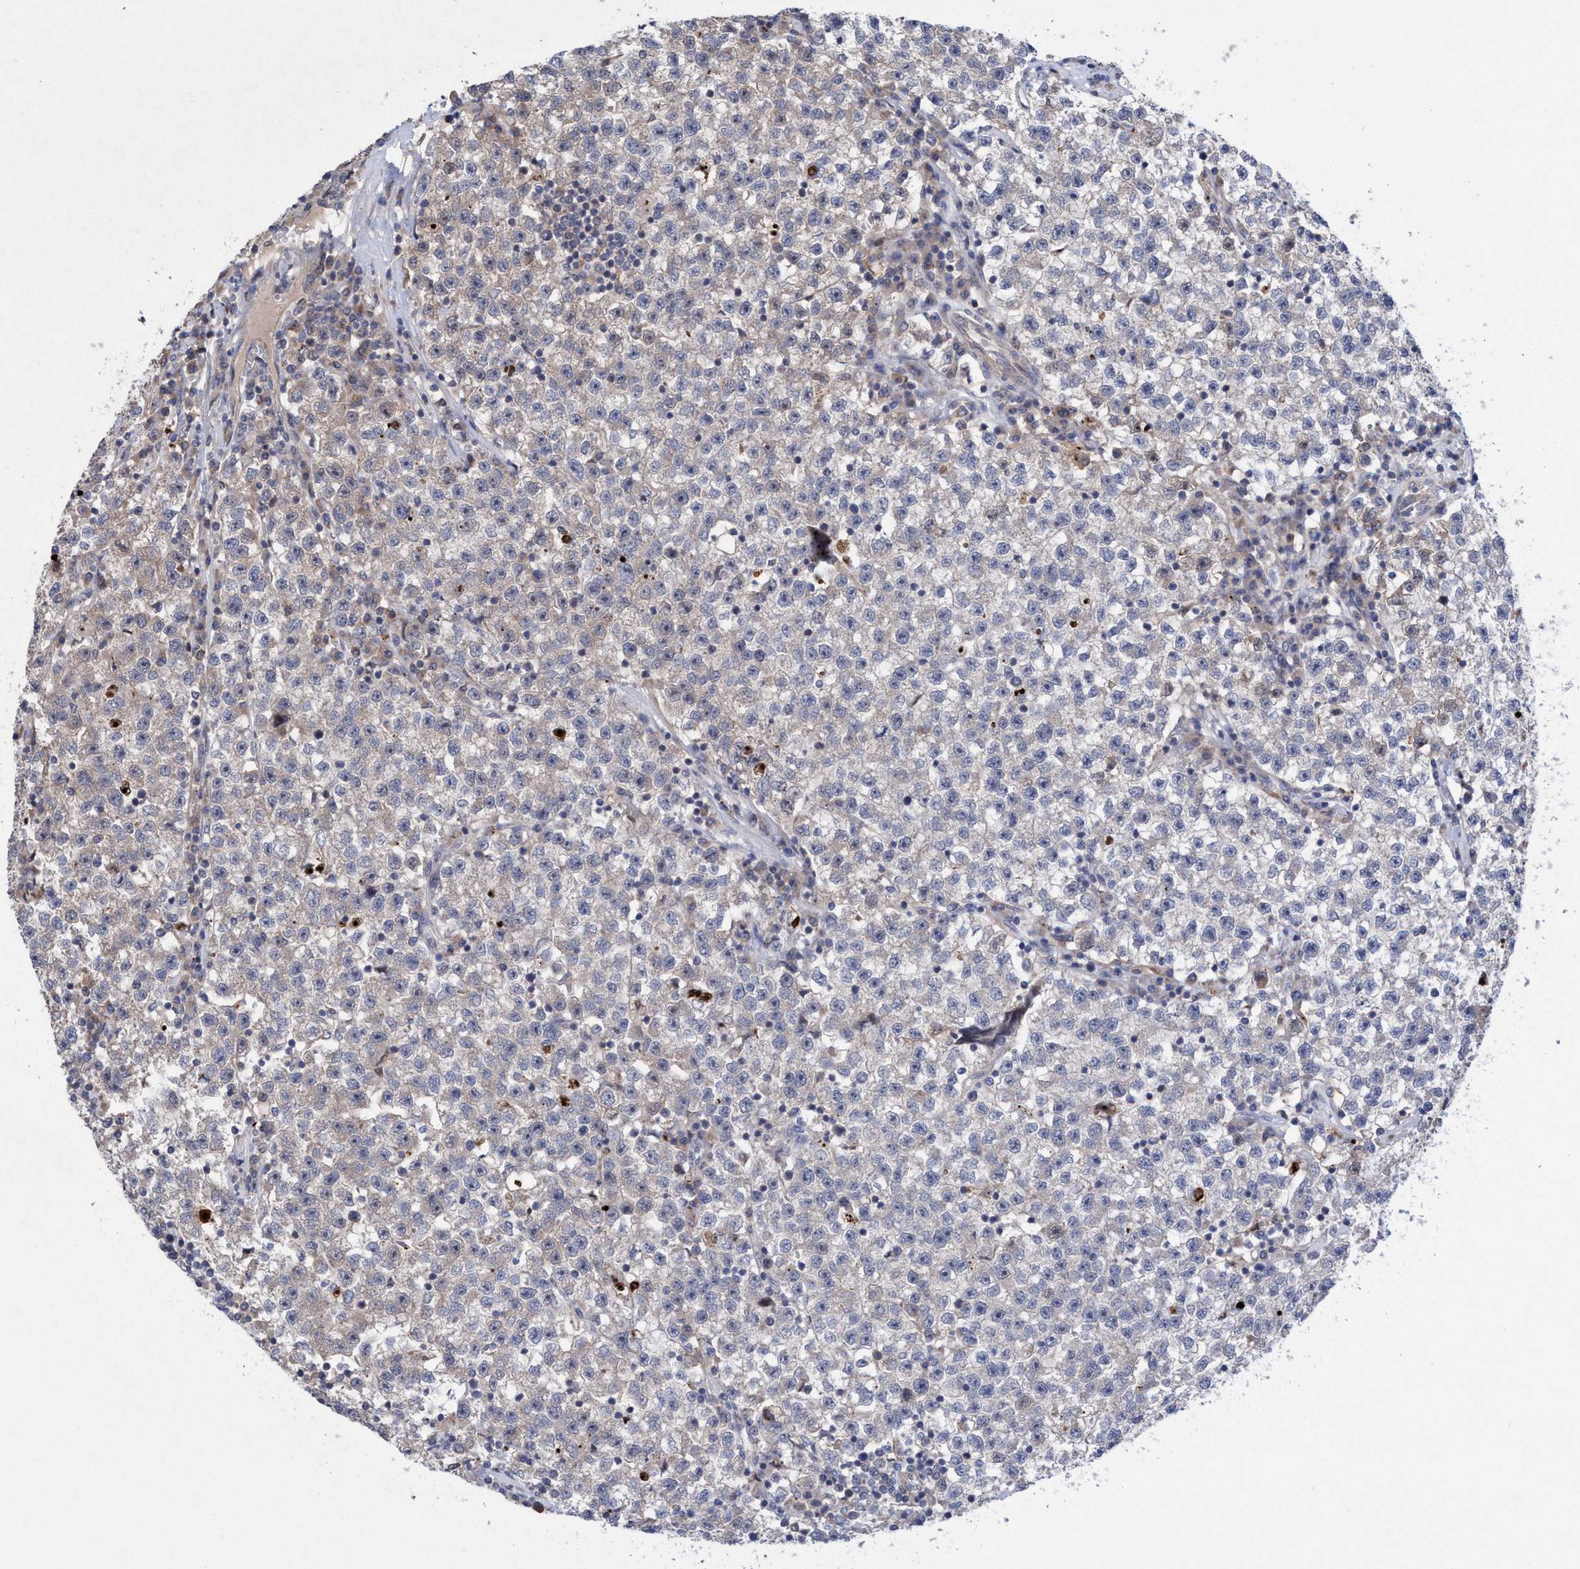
{"staining": {"intensity": "weak", "quantity": "<25%", "location": "cytoplasmic/membranous"}, "tissue": "testis cancer", "cell_type": "Tumor cells", "image_type": "cancer", "snomed": [{"axis": "morphology", "description": "Seminoma, NOS"}, {"axis": "topography", "description": "Testis"}], "caption": "Seminoma (testis) was stained to show a protein in brown. There is no significant staining in tumor cells. (DAB (3,3'-diaminobenzidine) IHC with hematoxylin counter stain).", "gene": "P2RY14", "patient": {"sex": "male", "age": 22}}